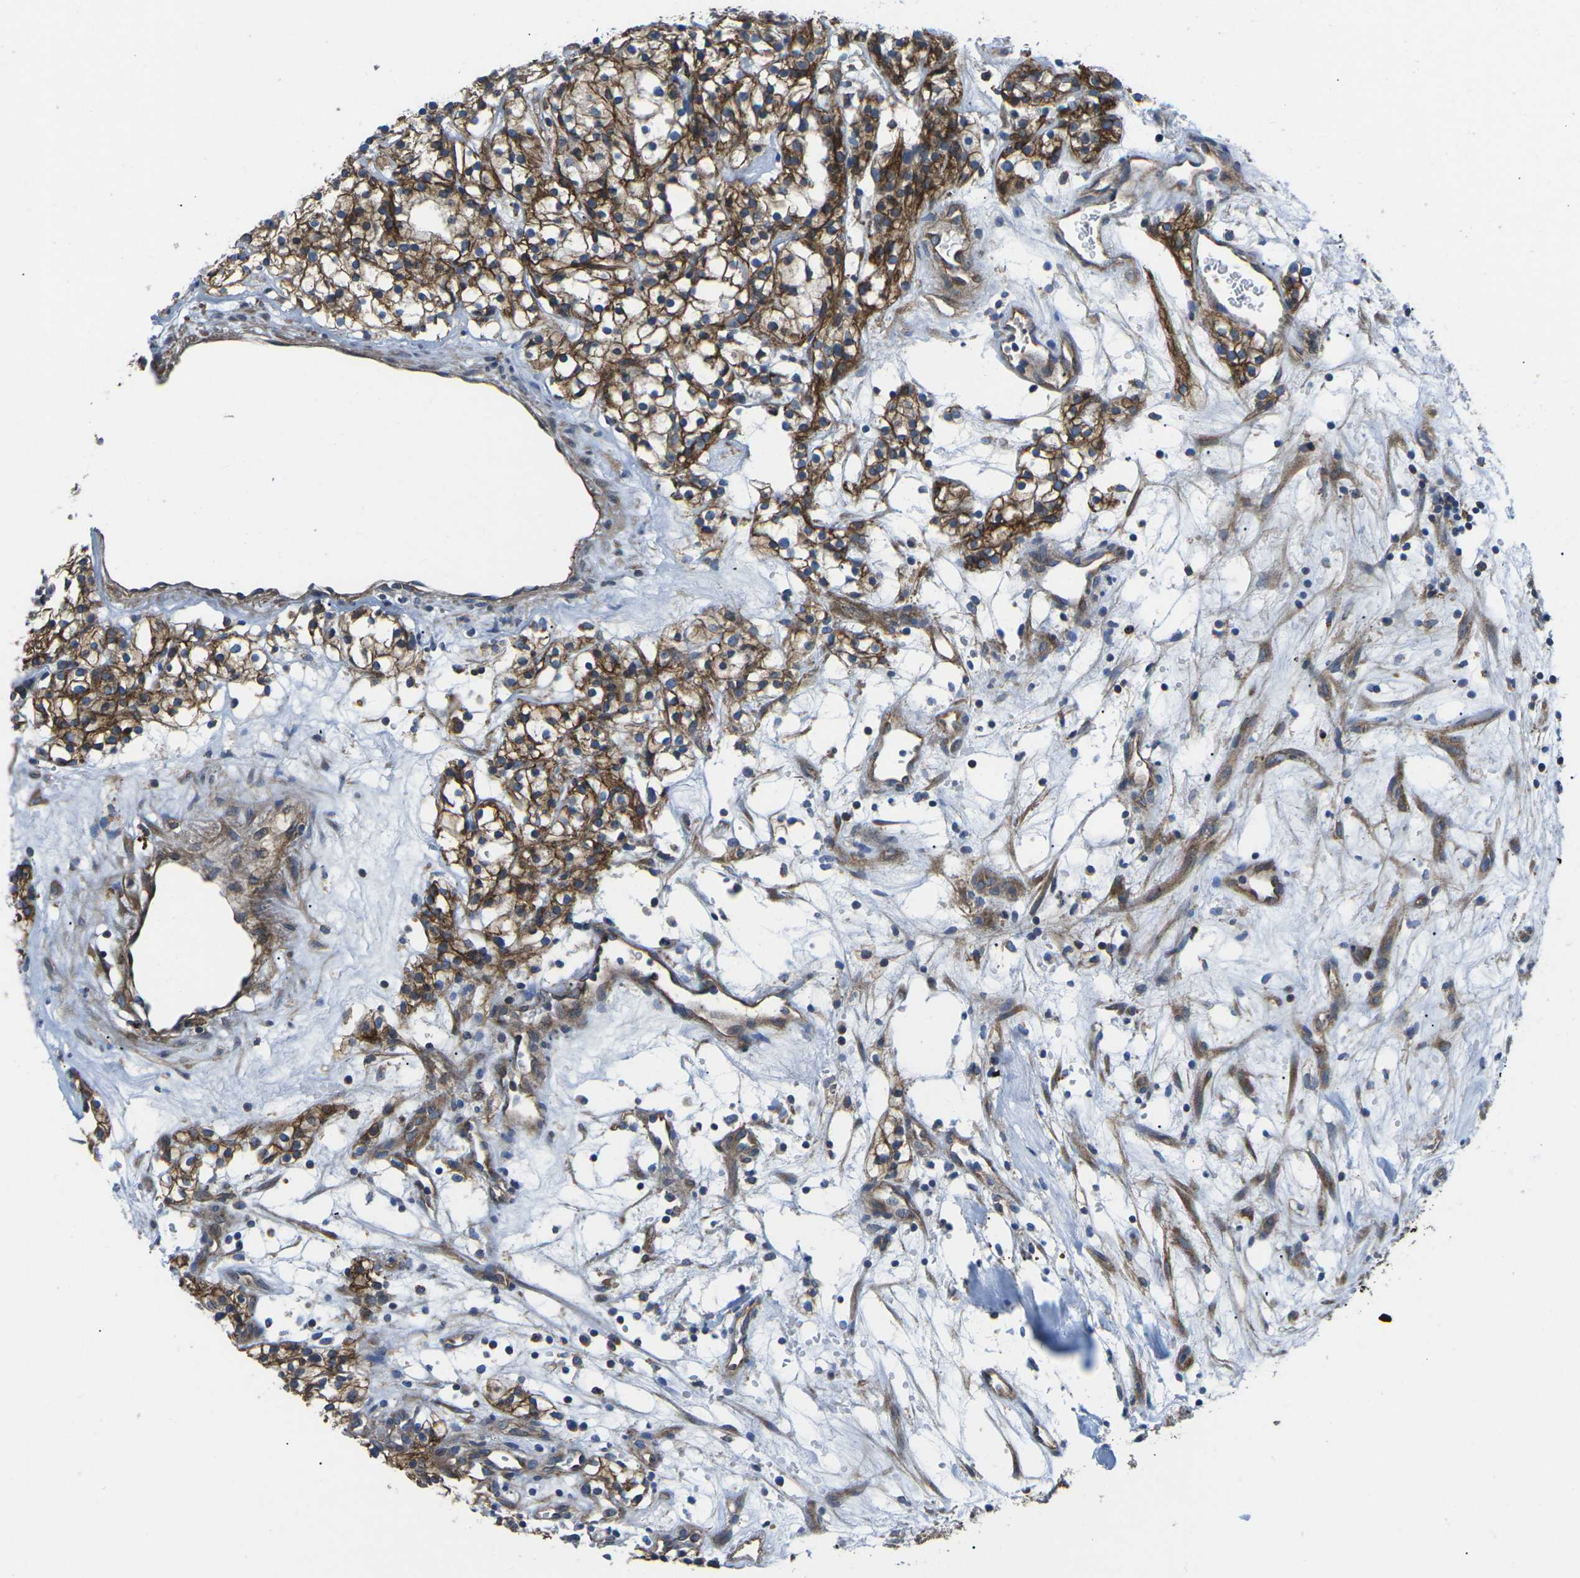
{"staining": {"intensity": "moderate", "quantity": ">75%", "location": "cytoplasmic/membranous"}, "tissue": "renal cancer", "cell_type": "Tumor cells", "image_type": "cancer", "snomed": [{"axis": "morphology", "description": "Adenocarcinoma, NOS"}, {"axis": "topography", "description": "Kidney"}], "caption": "Immunohistochemical staining of human adenocarcinoma (renal) shows medium levels of moderate cytoplasmic/membranous positivity in about >75% of tumor cells.", "gene": "DLG1", "patient": {"sex": "male", "age": 59}}